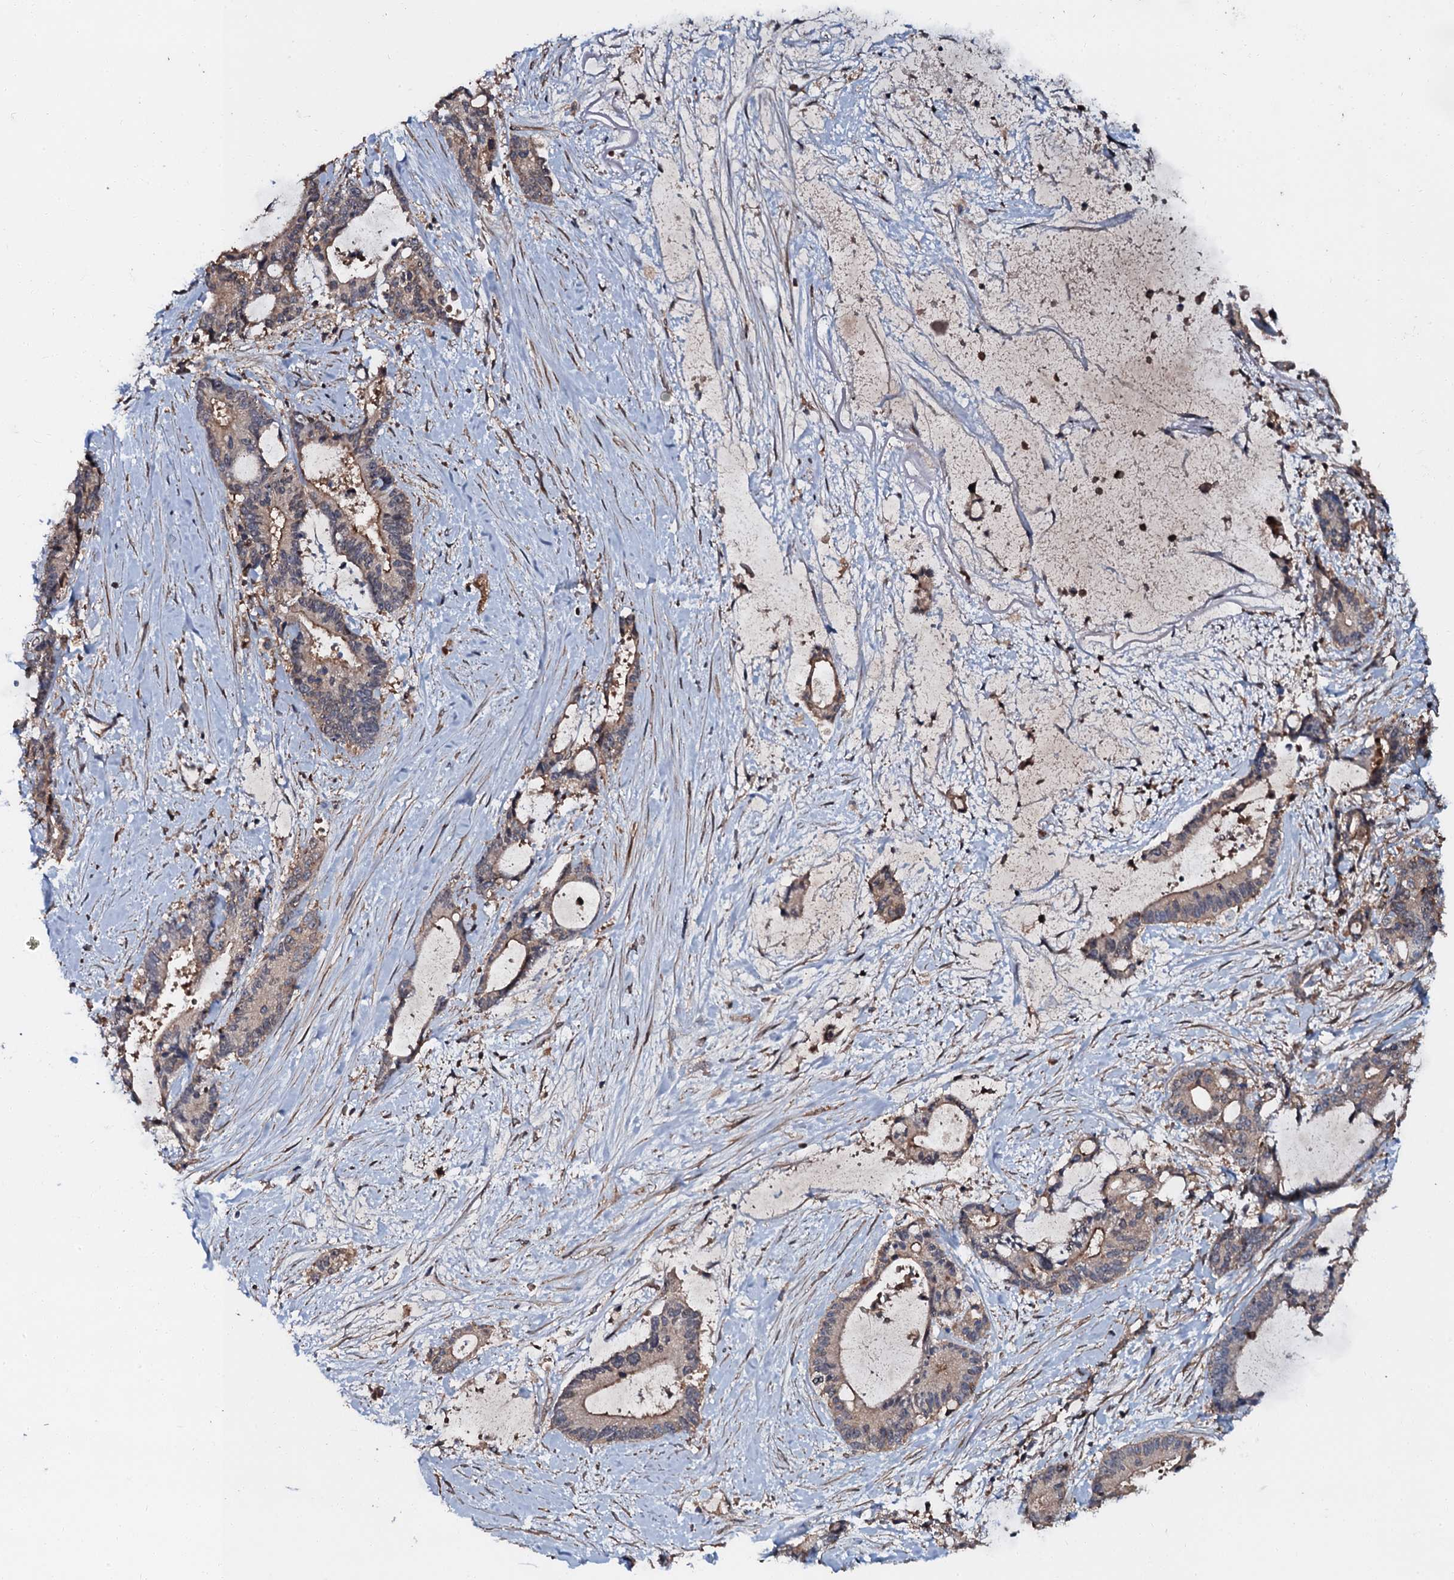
{"staining": {"intensity": "weak", "quantity": "25%-75%", "location": "cytoplasmic/membranous"}, "tissue": "liver cancer", "cell_type": "Tumor cells", "image_type": "cancer", "snomed": [{"axis": "morphology", "description": "Normal tissue, NOS"}, {"axis": "morphology", "description": "Cholangiocarcinoma"}, {"axis": "topography", "description": "Liver"}, {"axis": "topography", "description": "Peripheral nerve tissue"}], "caption": "IHC (DAB) staining of human liver cholangiocarcinoma reveals weak cytoplasmic/membranous protein staining in approximately 25%-75% of tumor cells. The staining is performed using DAB (3,3'-diaminobenzidine) brown chromogen to label protein expression. The nuclei are counter-stained blue using hematoxylin.", "gene": "N4BP1", "patient": {"sex": "female", "age": 73}}